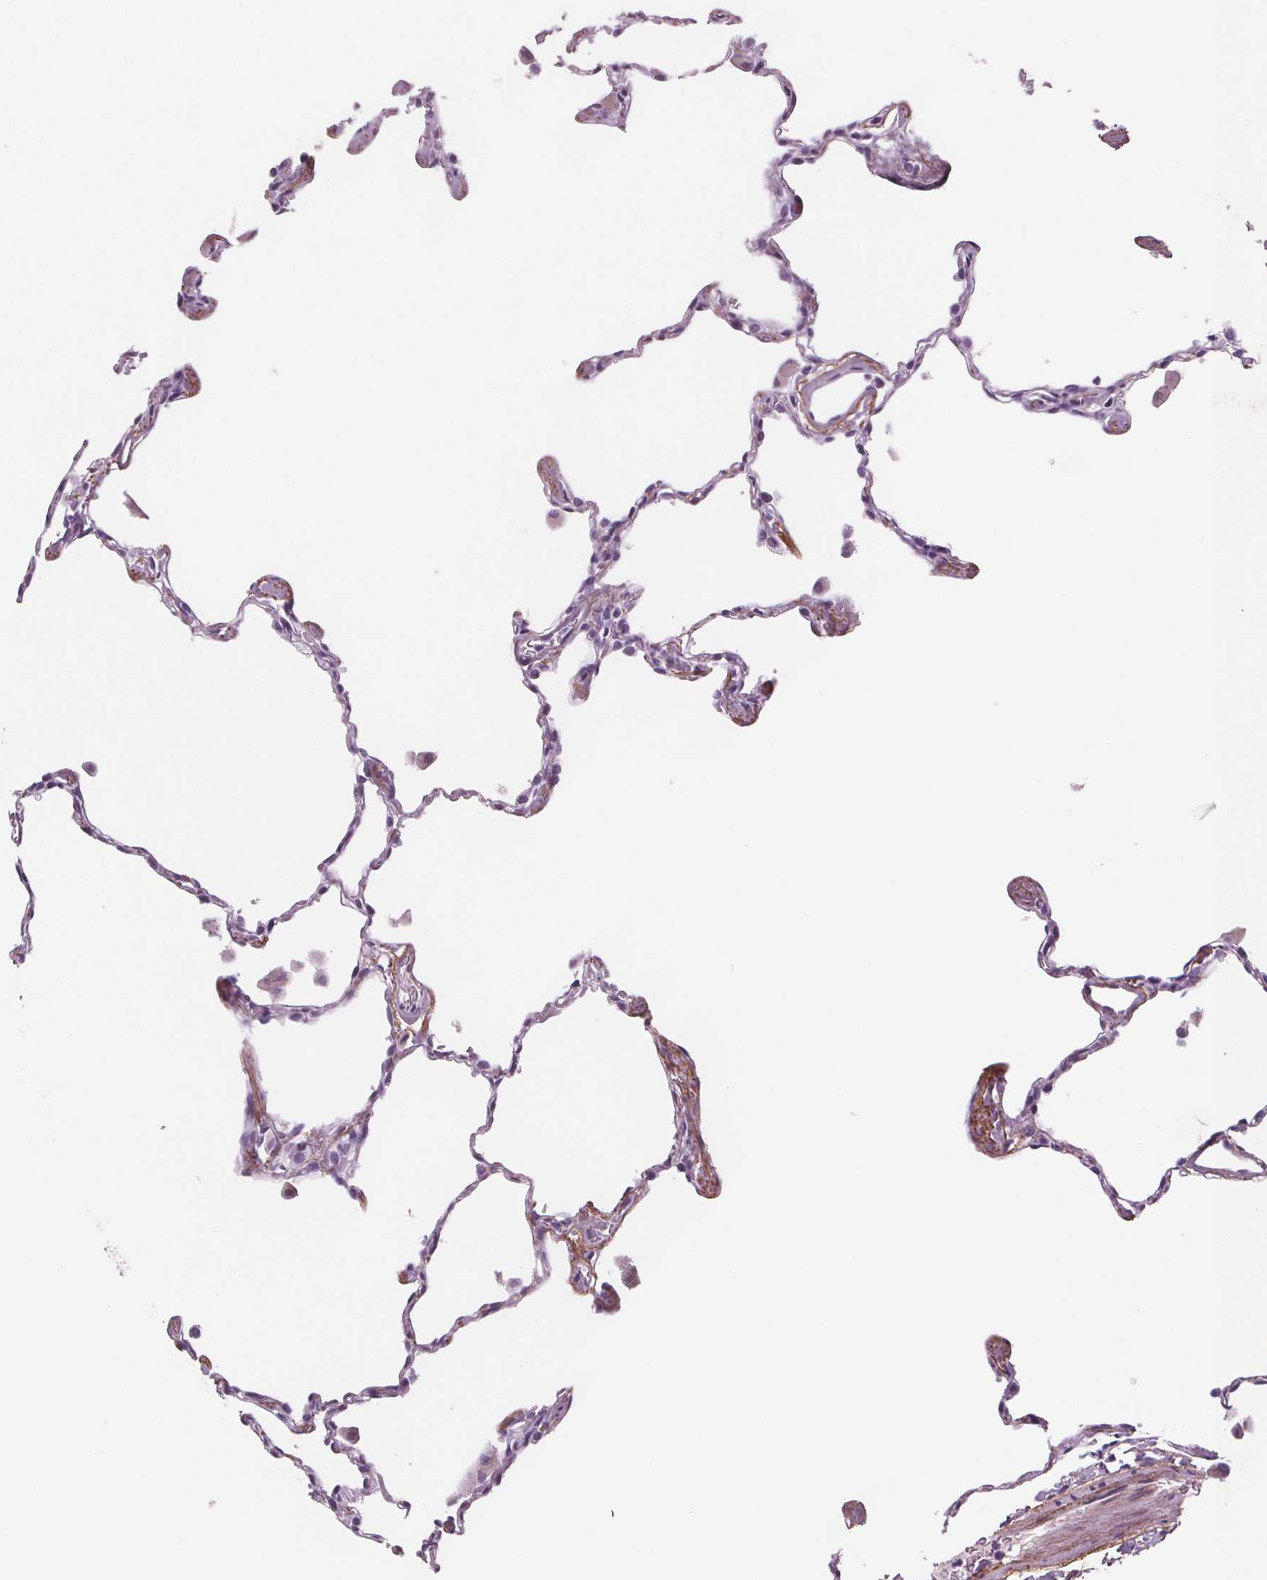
{"staining": {"intensity": "weak", "quantity": "<25%", "location": "cytoplasmic/membranous"}, "tissue": "lung", "cell_type": "Alveolar cells", "image_type": "normal", "snomed": [{"axis": "morphology", "description": "Normal tissue, NOS"}, {"axis": "topography", "description": "Lung"}], "caption": "Photomicrograph shows no protein expression in alveolar cells of benign lung. (Stains: DAB immunohistochemistry with hematoxylin counter stain, Microscopy: brightfield microscopy at high magnification).", "gene": "AMBP", "patient": {"sex": "female", "age": 47}}